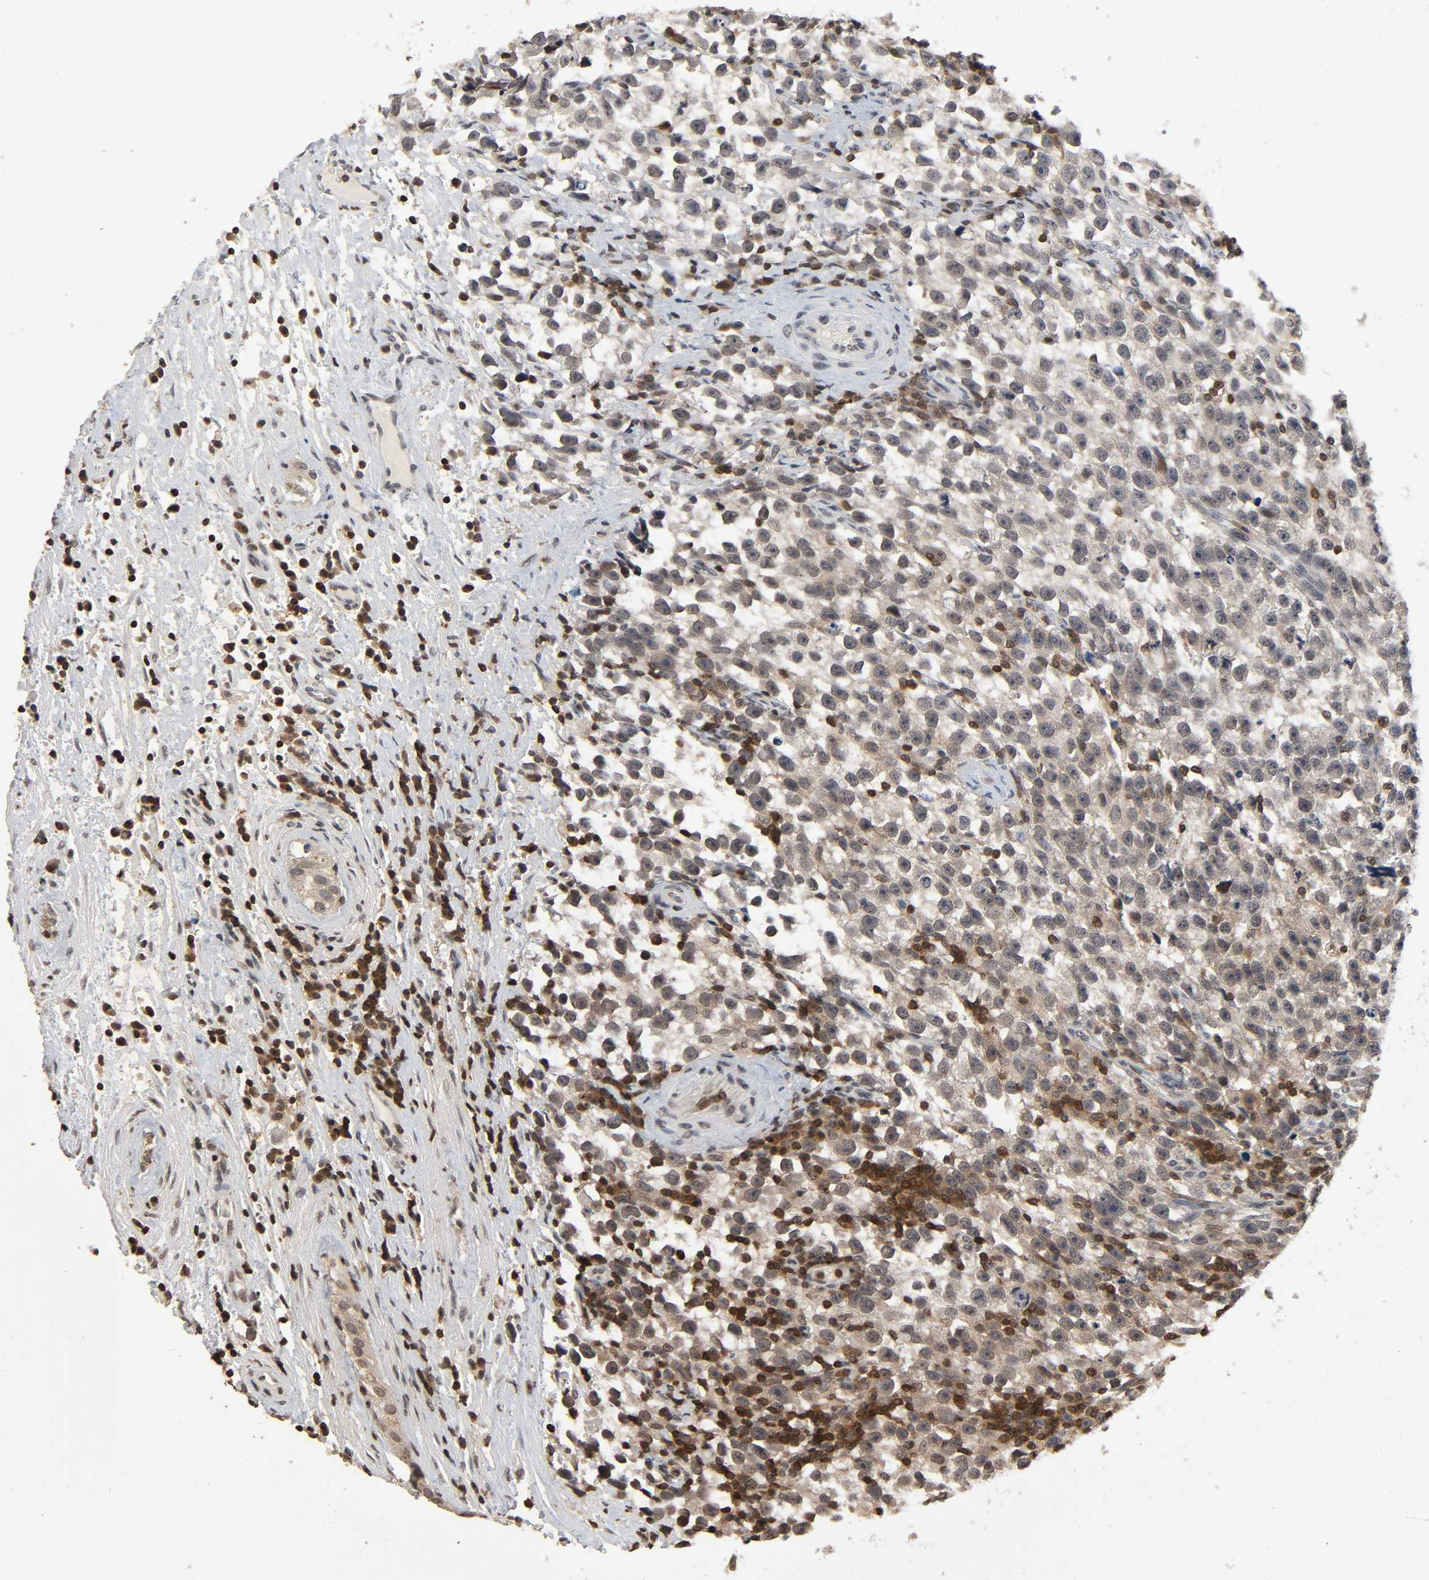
{"staining": {"intensity": "weak", "quantity": "<25%", "location": "cytoplasmic/membranous,nuclear"}, "tissue": "testis cancer", "cell_type": "Tumor cells", "image_type": "cancer", "snomed": [{"axis": "morphology", "description": "Seminoma, NOS"}, {"axis": "topography", "description": "Testis"}], "caption": "This photomicrograph is of testis cancer stained with immunohistochemistry to label a protein in brown with the nuclei are counter-stained blue. There is no positivity in tumor cells.", "gene": "STK4", "patient": {"sex": "male", "age": 33}}